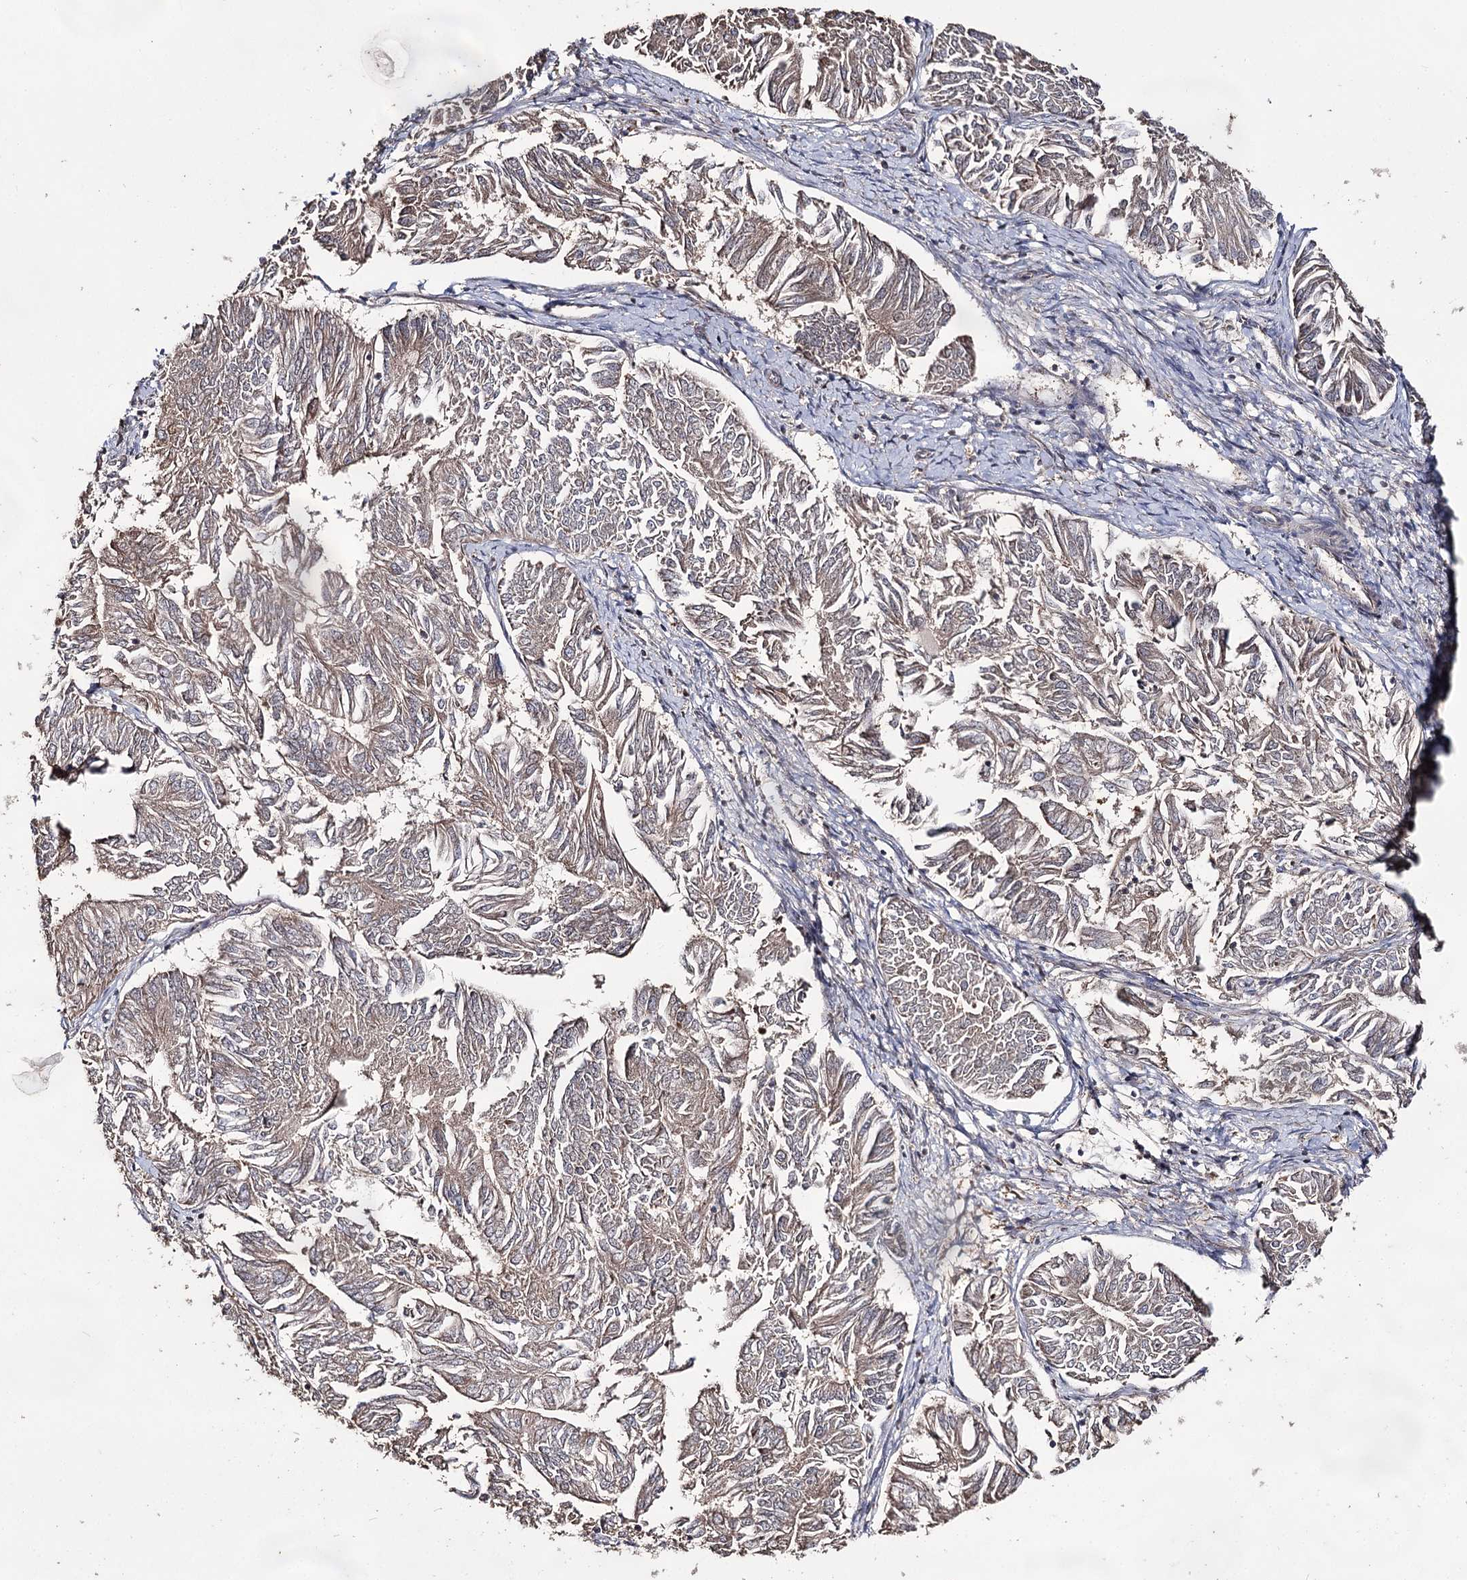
{"staining": {"intensity": "weak", "quantity": ">75%", "location": "cytoplasmic/membranous"}, "tissue": "endometrial cancer", "cell_type": "Tumor cells", "image_type": "cancer", "snomed": [{"axis": "morphology", "description": "Adenocarcinoma, NOS"}, {"axis": "topography", "description": "Endometrium"}], "caption": "Protein expression analysis of human adenocarcinoma (endometrial) reveals weak cytoplasmic/membranous staining in about >75% of tumor cells. (Brightfield microscopy of DAB IHC at high magnification).", "gene": "ACTR6", "patient": {"sex": "female", "age": 58}}